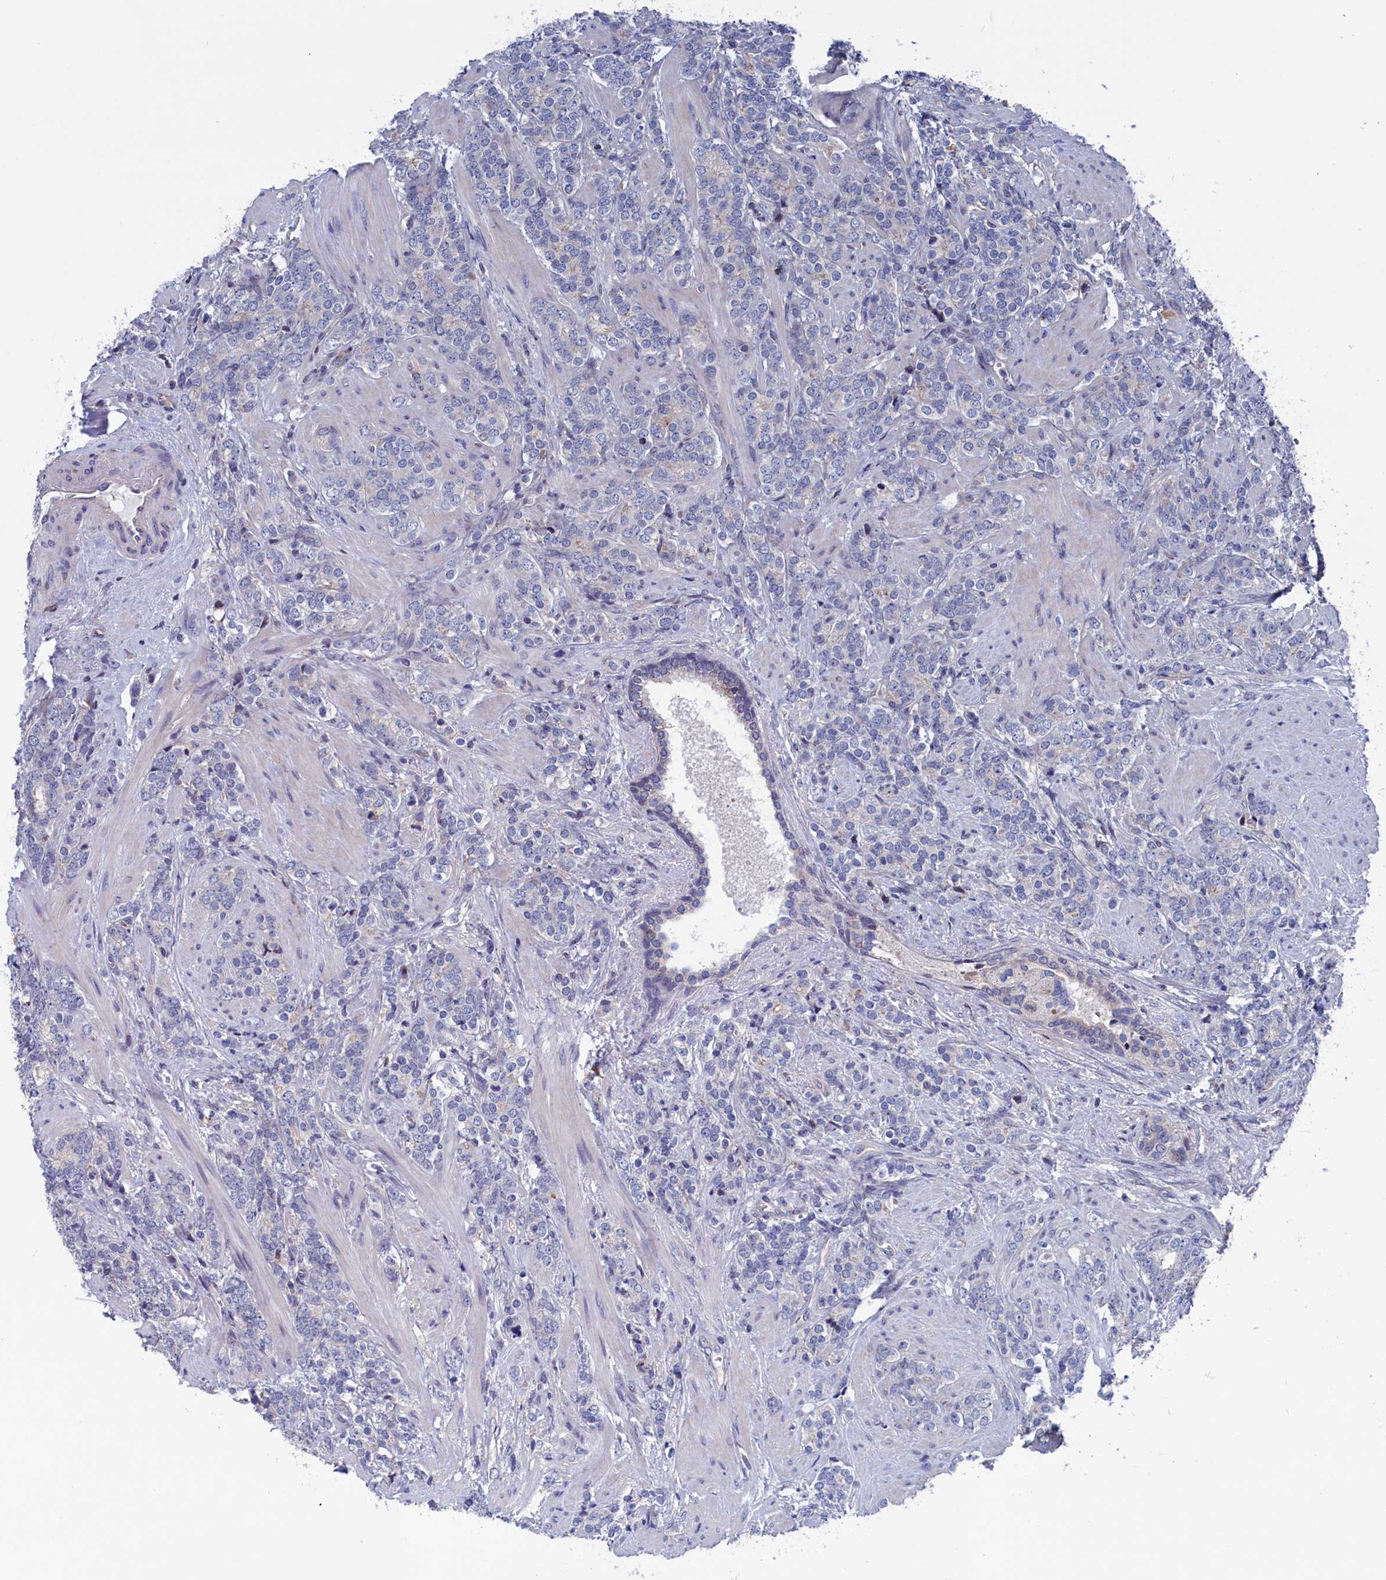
{"staining": {"intensity": "negative", "quantity": "none", "location": "none"}, "tissue": "prostate cancer", "cell_type": "Tumor cells", "image_type": "cancer", "snomed": [{"axis": "morphology", "description": "Adenocarcinoma, High grade"}, {"axis": "topography", "description": "Prostate"}], "caption": "Immunohistochemistry (IHC) of human prostate adenocarcinoma (high-grade) demonstrates no staining in tumor cells.", "gene": "SPATA13", "patient": {"sex": "male", "age": 64}}